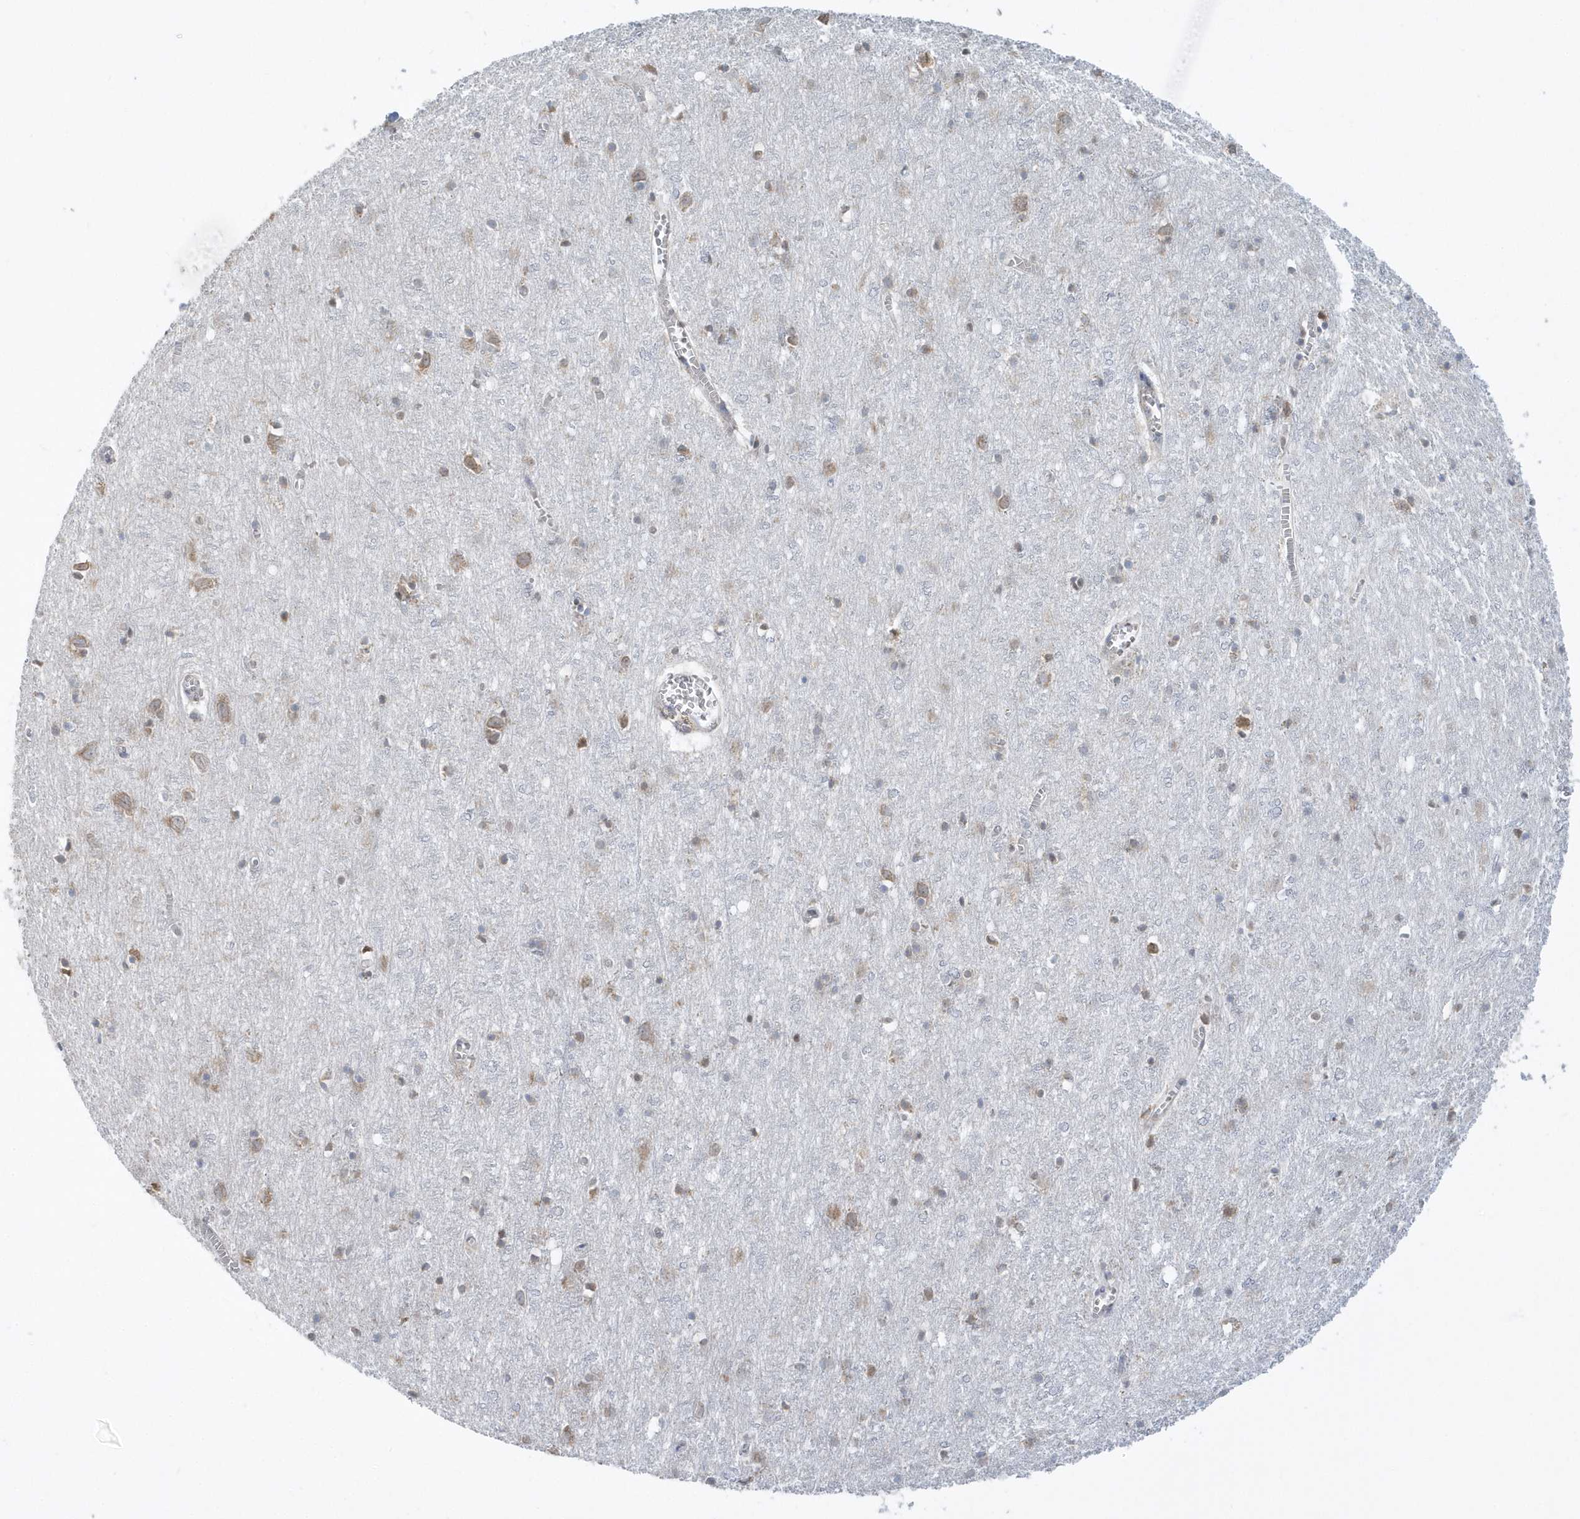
{"staining": {"intensity": "negative", "quantity": "none", "location": "none"}, "tissue": "cerebral cortex", "cell_type": "Endothelial cells", "image_type": "normal", "snomed": [{"axis": "morphology", "description": "Normal tissue, NOS"}, {"axis": "topography", "description": "Cerebral cortex"}], "caption": "Immunohistochemistry (IHC) of unremarkable cerebral cortex demonstrates no staining in endothelial cells.", "gene": "EIF3C", "patient": {"sex": "female", "age": 64}}